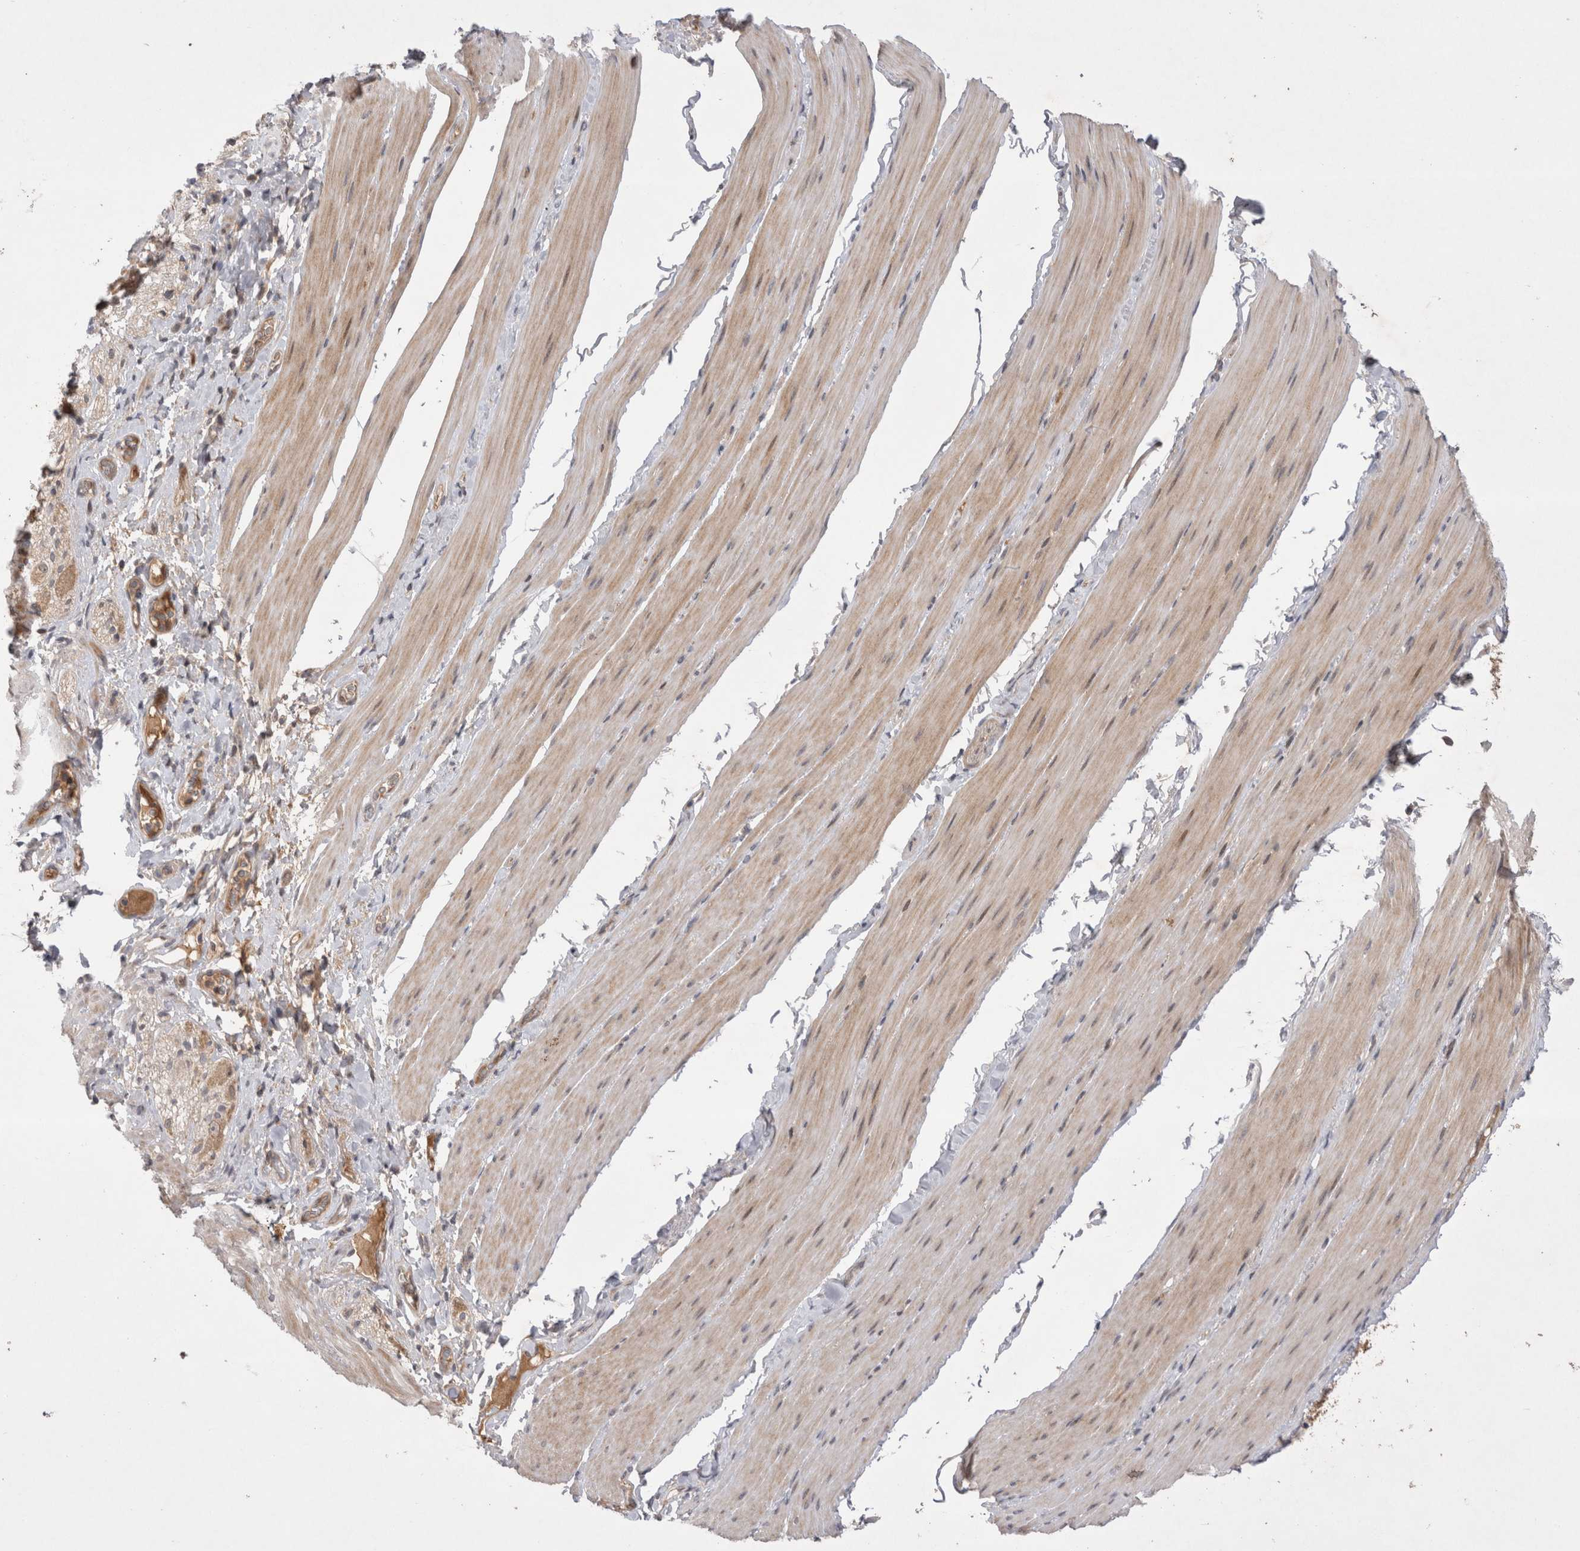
{"staining": {"intensity": "weak", "quantity": ">75%", "location": "cytoplasmic/membranous"}, "tissue": "smooth muscle", "cell_type": "Smooth muscle cells", "image_type": "normal", "snomed": [{"axis": "morphology", "description": "Normal tissue, NOS"}, {"axis": "topography", "description": "Smooth muscle"}, {"axis": "topography", "description": "Small intestine"}], "caption": "The histopathology image shows a brown stain indicating the presence of a protein in the cytoplasmic/membranous of smooth muscle cells in smooth muscle. (Brightfield microscopy of DAB IHC at high magnification).", "gene": "PLEKHM1", "patient": {"sex": "female", "age": 84}}